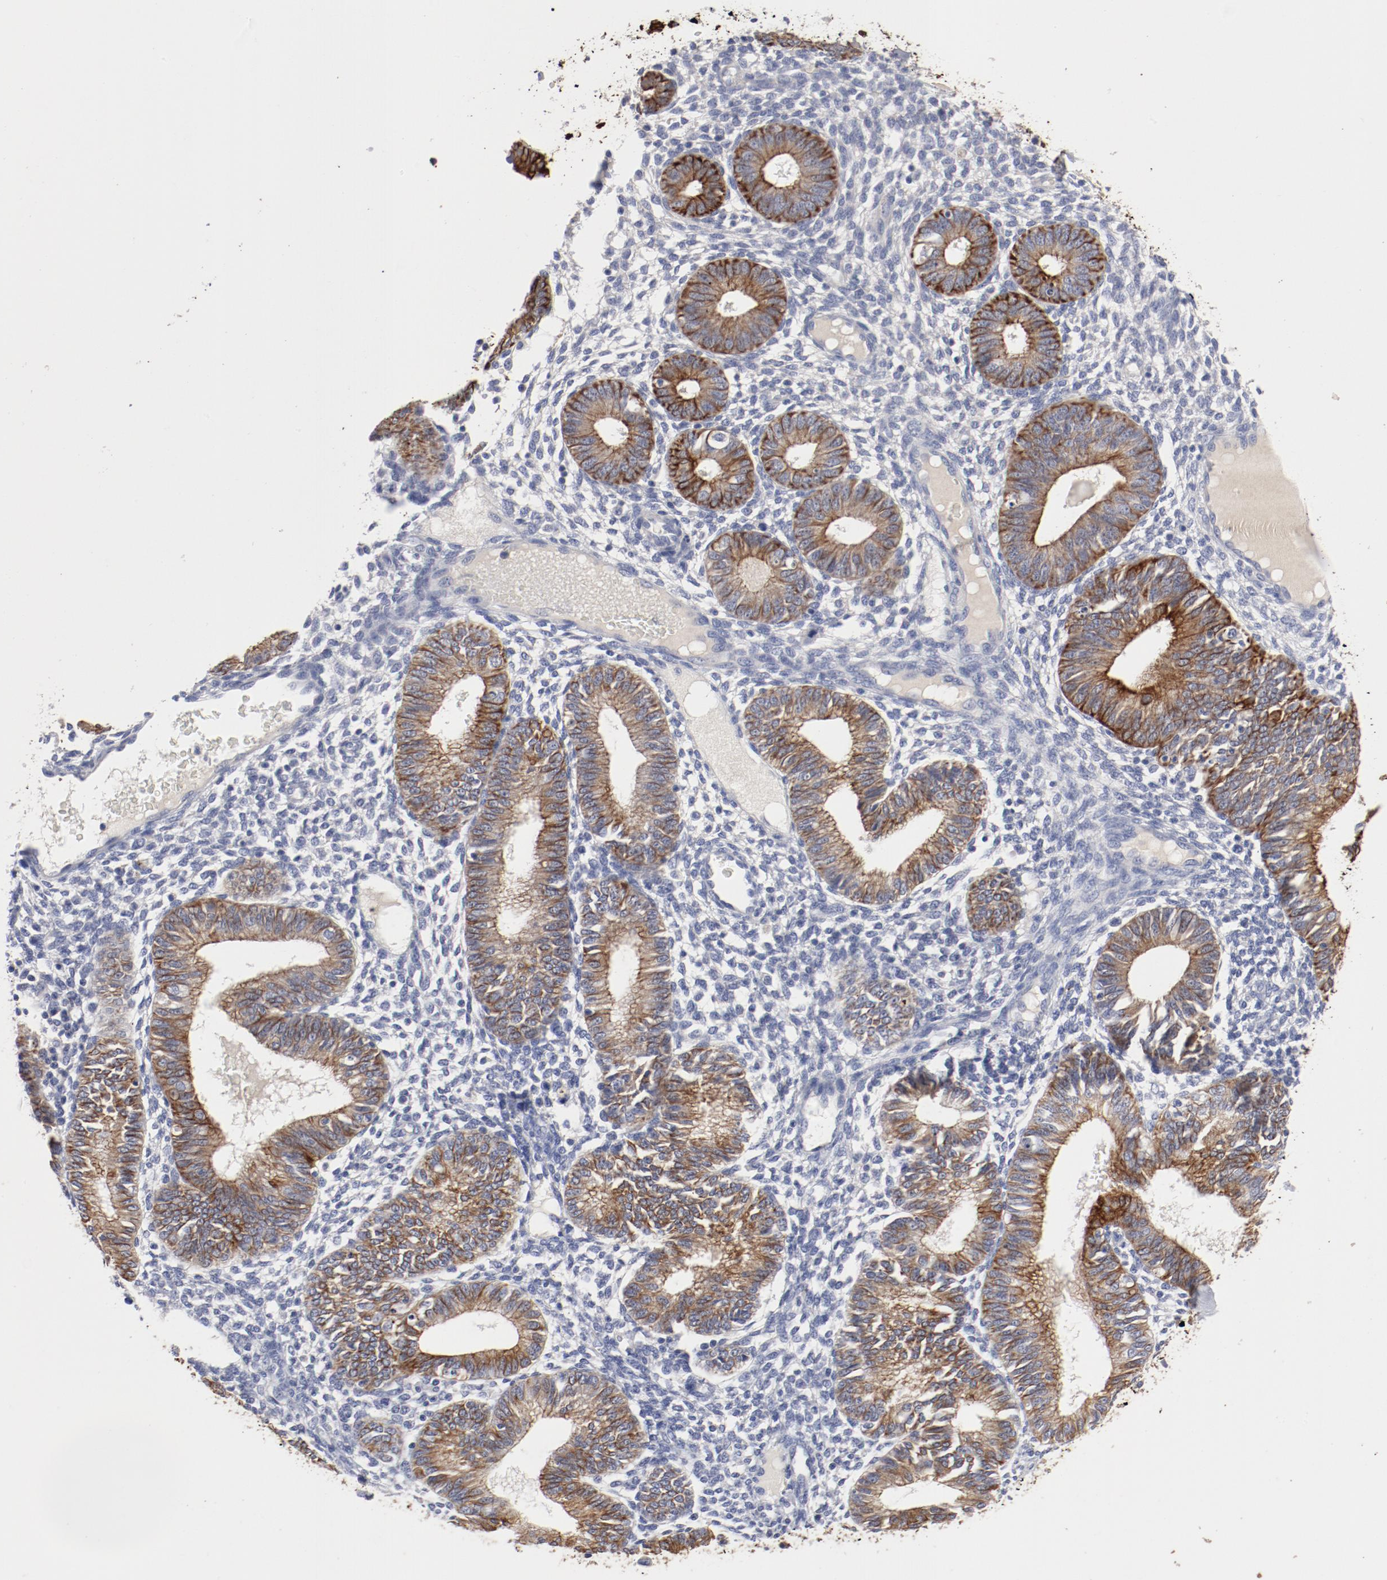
{"staining": {"intensity": "negative", "quantity": "none", "location": "none"}, "tissue": "endometrium", "cell_type": "Cells in endometrial stroma", "image_type": "normal", "snomed": [{"axis": "morphology", "description": "Normal tissue, NOS"}, {"axis": "topography", "description": "Endometrium"}], "caption": "The micrograph exhibits no staining of cells in endometrial stroma in unremarkable endometrium.", "gene": "TSPAN6", "patient": {"sex": "female", "age": 61}}